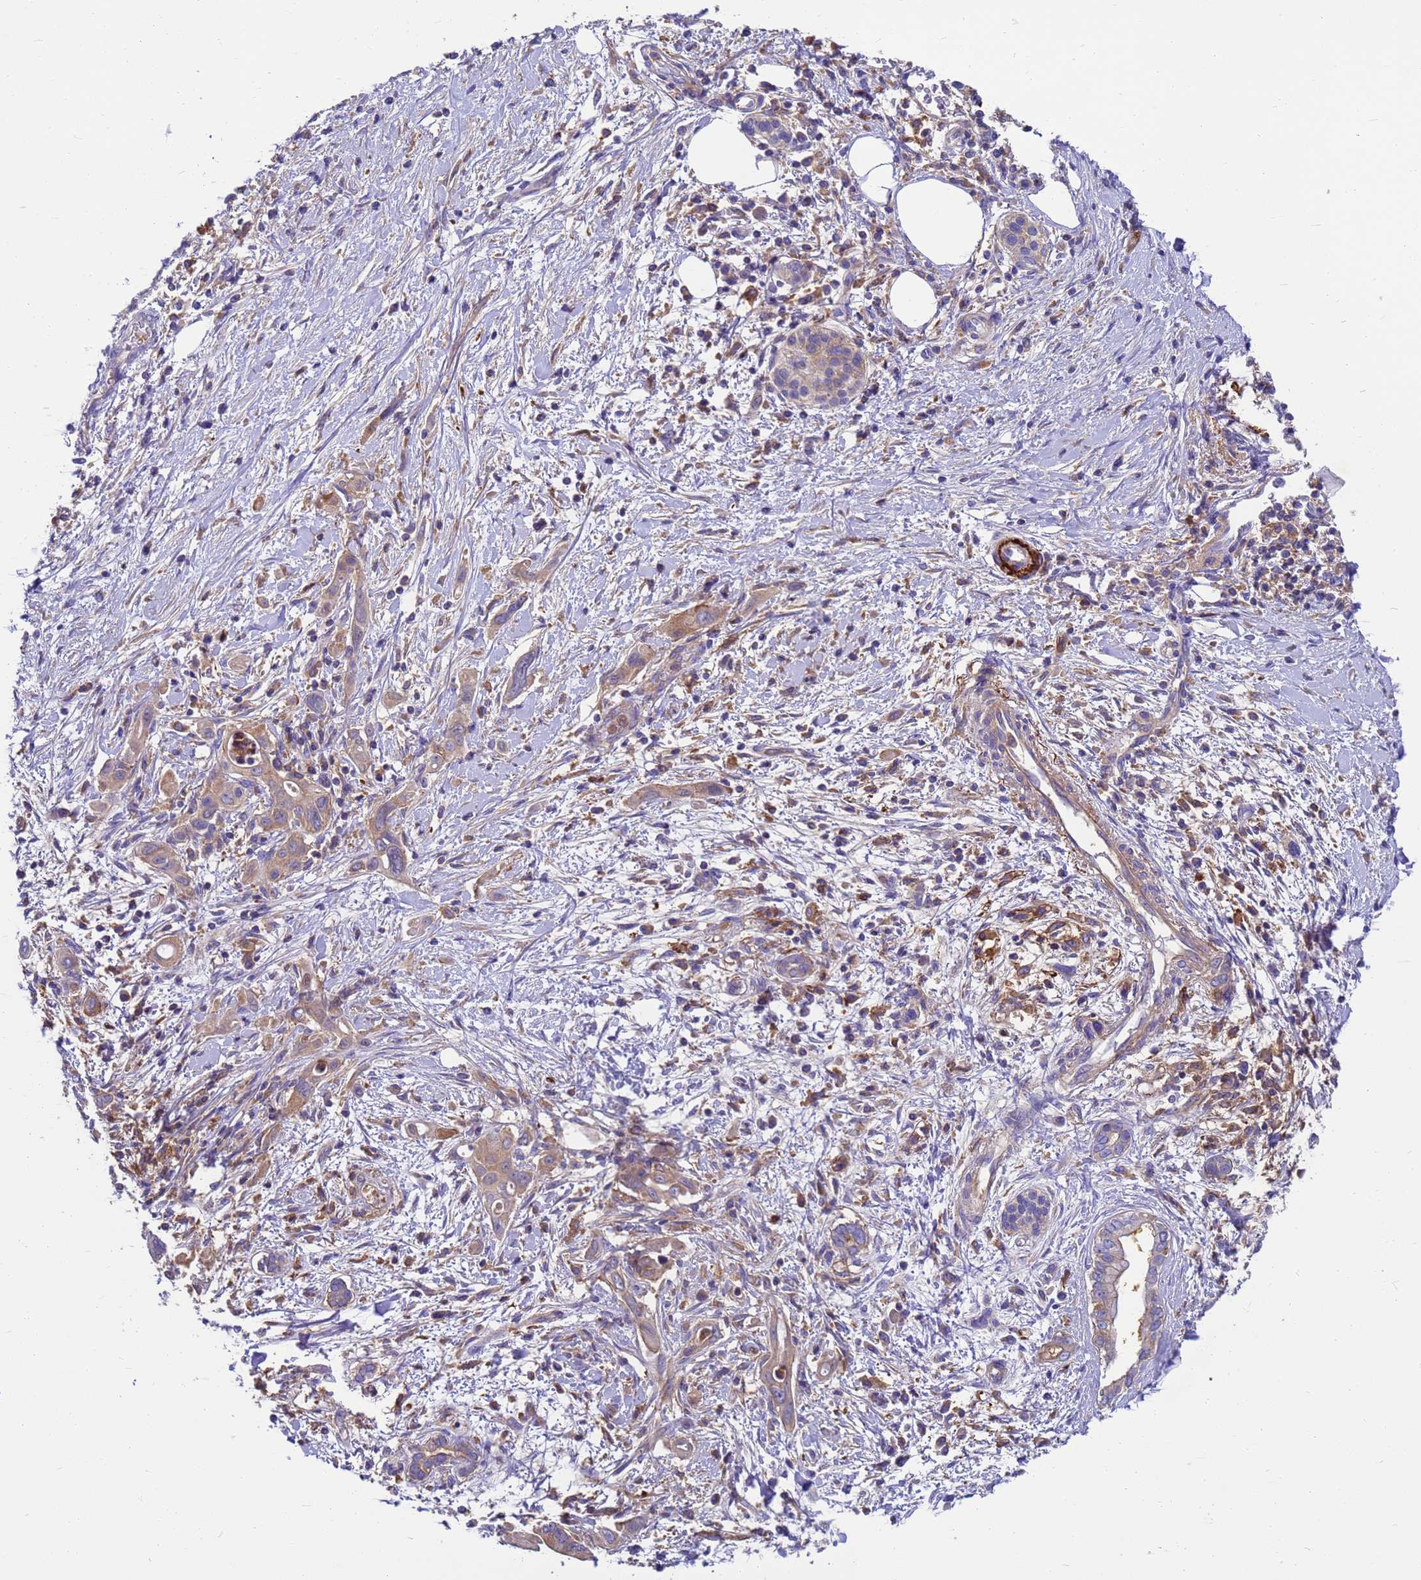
{"staining": {"intensity": "weak", "quantity": "25%-75%", "location": "cytoplasmic/membranous"}, "tissue": "pancreatic cancer", "cell_type": "Tumor cells", "image_type": "cancer", "snomed": [{"axis": "morphology", "description": "Adenocarcinoma, NOS"}, {"axis": "topography", "description": "Pancreas"}], "caption": "Brown immunohistochemical staining in adenocarcinoma (pancreatic) exhibits weak cytoplasmic/membranous positivity in approximately 25%-75% of tumor cells.", "gene": "ZNF235", "patient": {"sex": "male", "age": 58}}